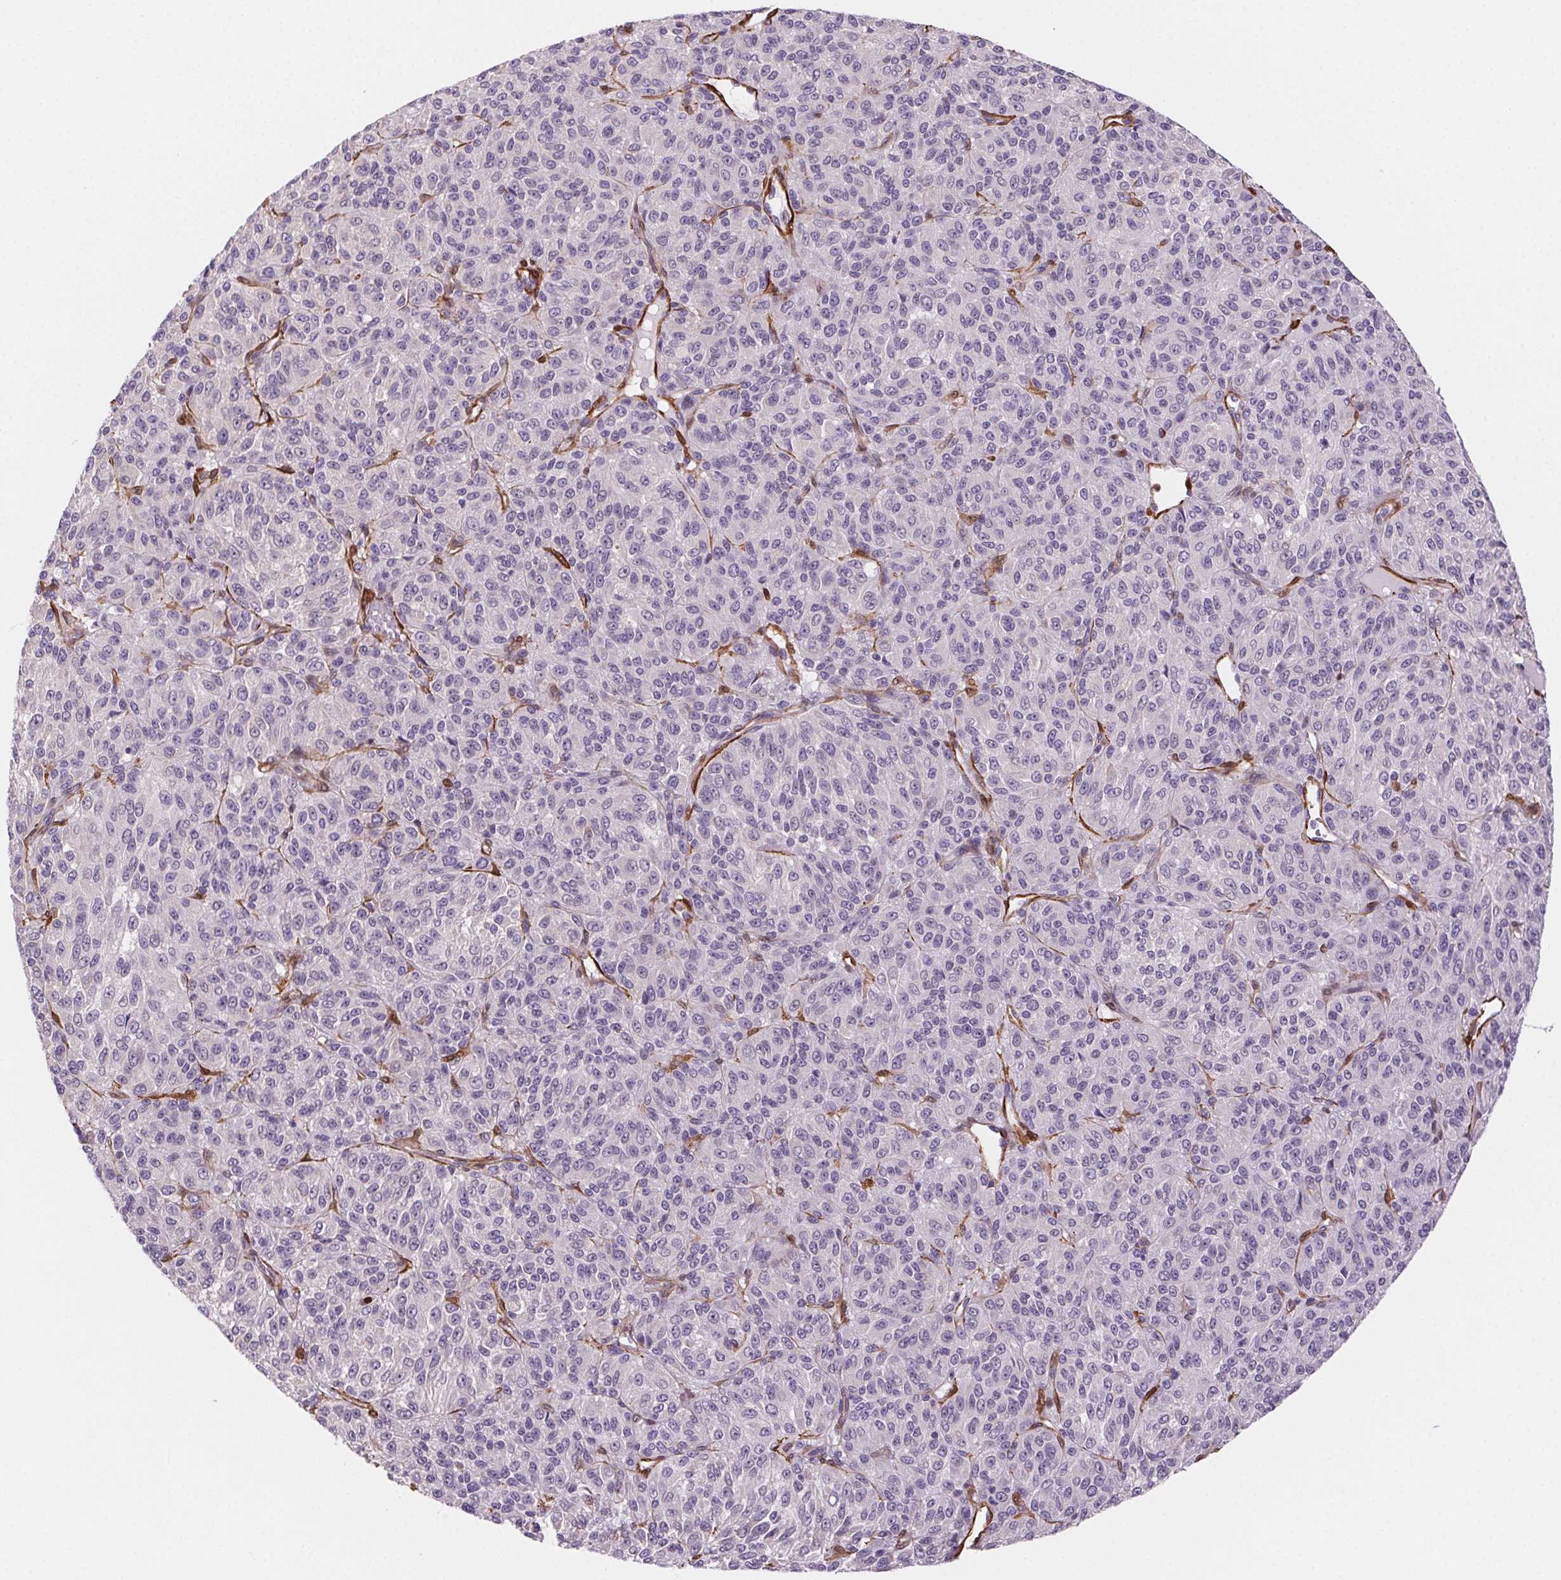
{"staining": {"intensity": "negative", "quantity": "none", "location": "none"}, "tissue": "melanoma", "cell_type": "Tumor cells", "image_type": "cancer", "snomed": [{"axis": "morphology", "description": "Malignant melanoma, Metastatic site"}, {"axis": "topography", "description": "Brain"}], "caption": "Immunohistochemistry of melanoma reveals no positivity in tumor cells.", "gene": "GPX8", "patient": {"sex": "female", "age": 56}}